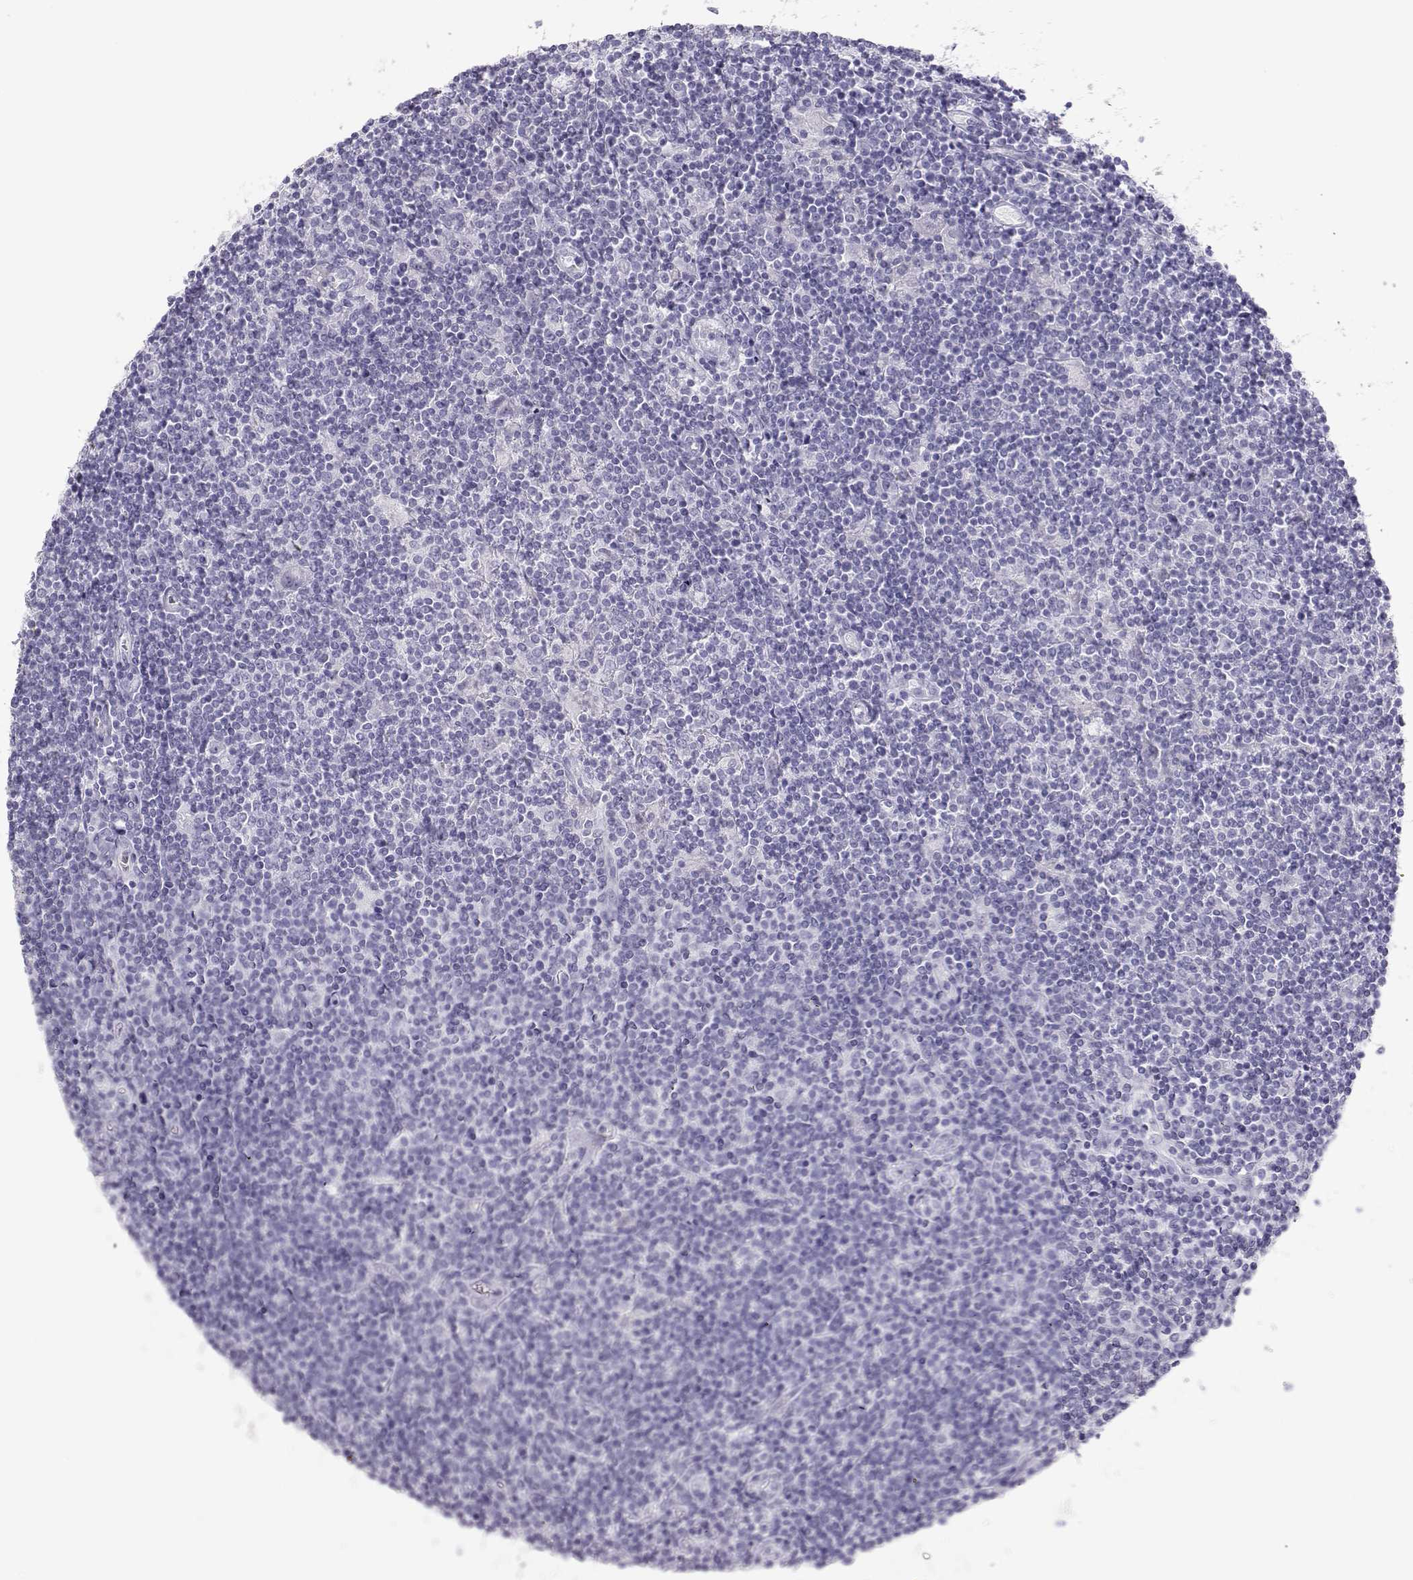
{"staining": {"intensity": "negative", "quantity": "none", "location": "none"}, "tissue": "lymphoma", "cell_type": "Tumor cells", "image_type": "cancer", "snomed": [{"axis": "morphology", "description": "Hodgkin's disease, NOS"}, {"axis": "topography", "description": "Lymph node"}], "caption": "Immunohistochemistry (IHC) of Hodgkin's disease exhibits no staining in tumor cells.", "gene": "TKTL1", "patient": {"sex": "male", "age": 40}}